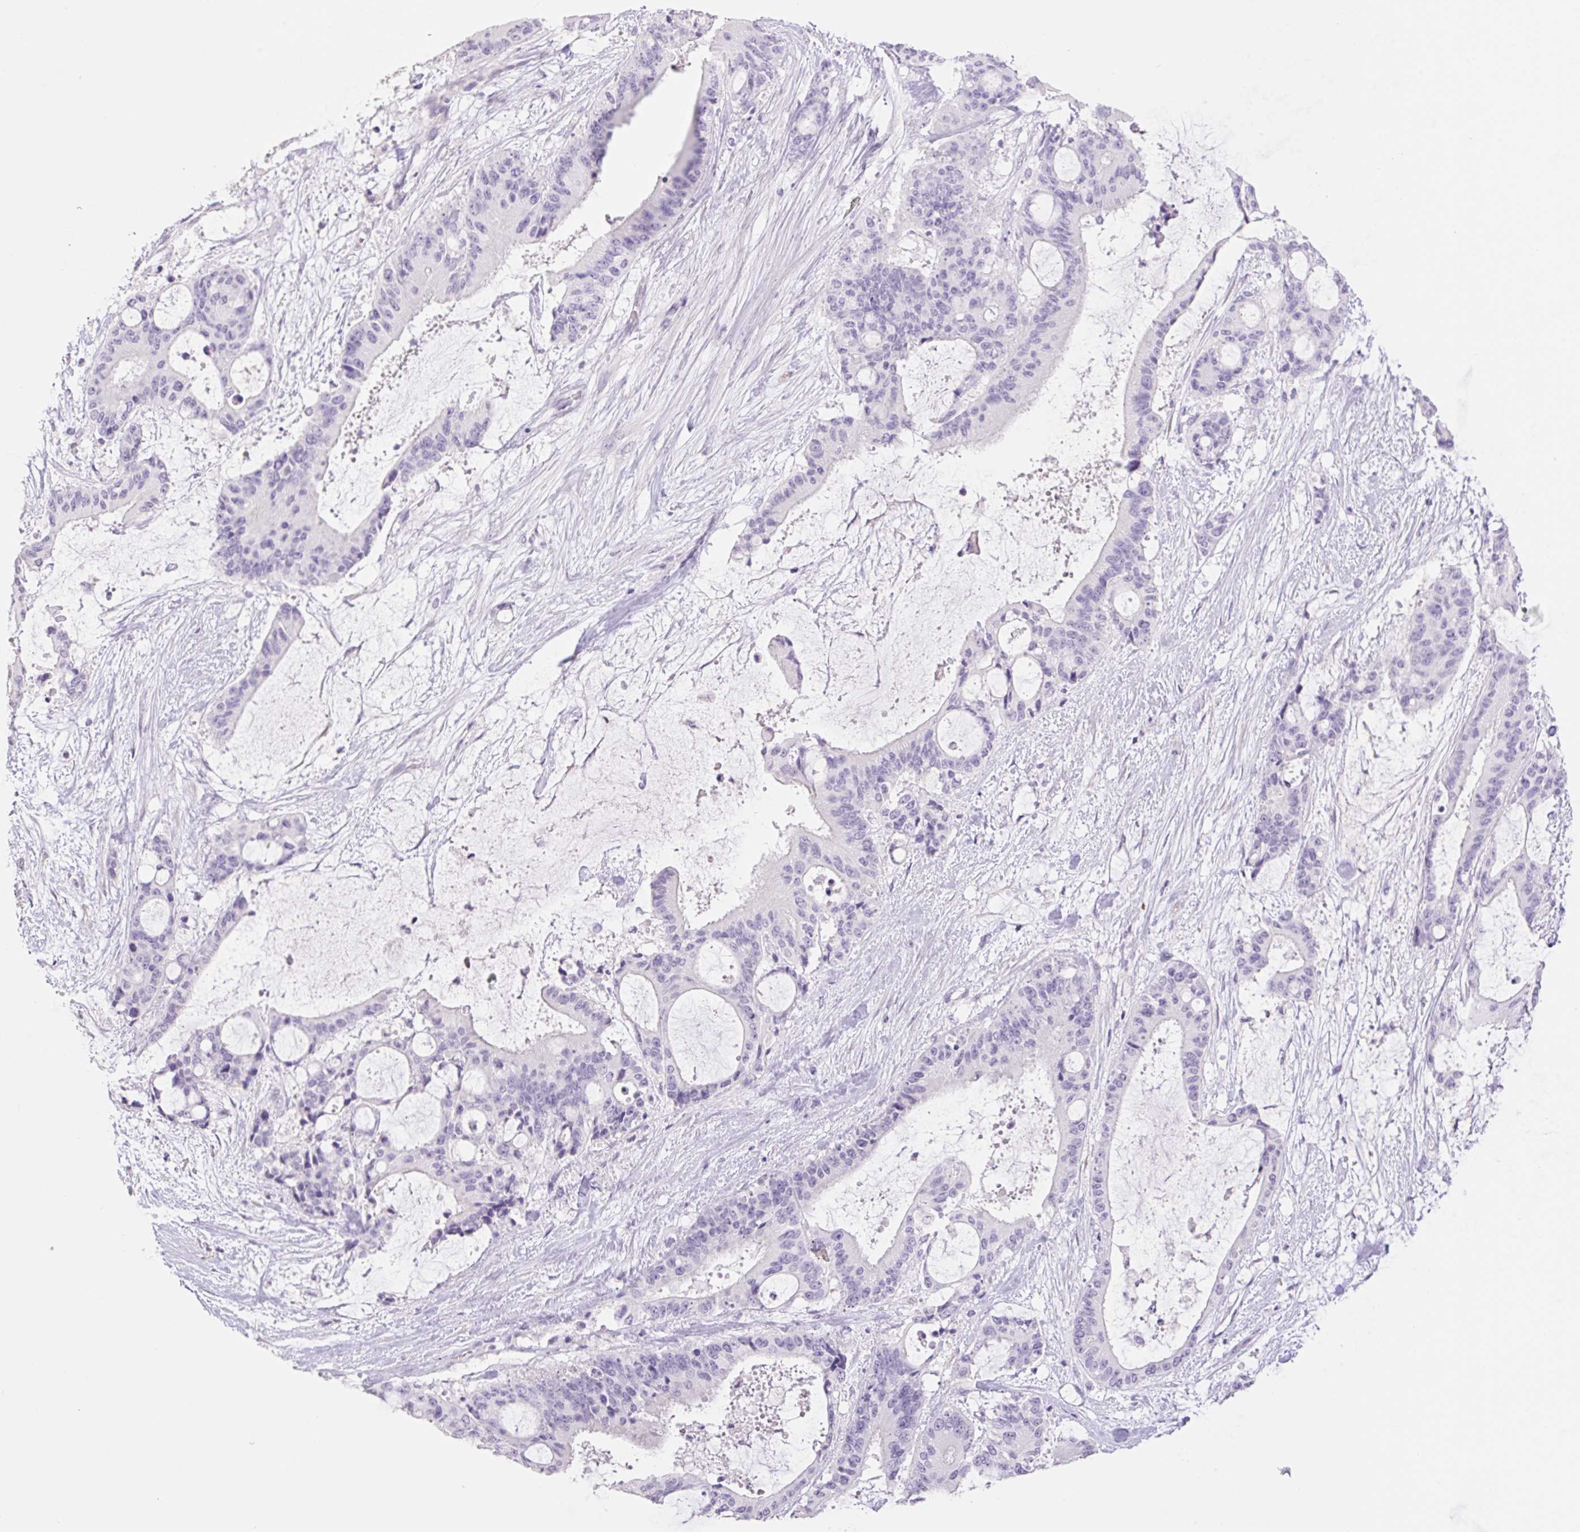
{"staining": {"intensity": "negative", "quantity": "none", "location": "none"}, "tissue": "liver cancer", "cell_type": "Tumor cells", "image_type": "cancer", "snomed": [{"axis": "morphology", "description": "Normal tissue, NOS"}, {"axis": "morphology", "description": "Cholangiocarcinoma"}, {"axis": "topography", "description": "Liver"}, {"axis": "topography", "description": "Peripheral nerve tissue"}], "caption": "Histopathology image shows no significant protein staining in tumor cells of liver cancer.", "gene": "HCRTR2", "patient": {"sex": "female", "age": 73}}